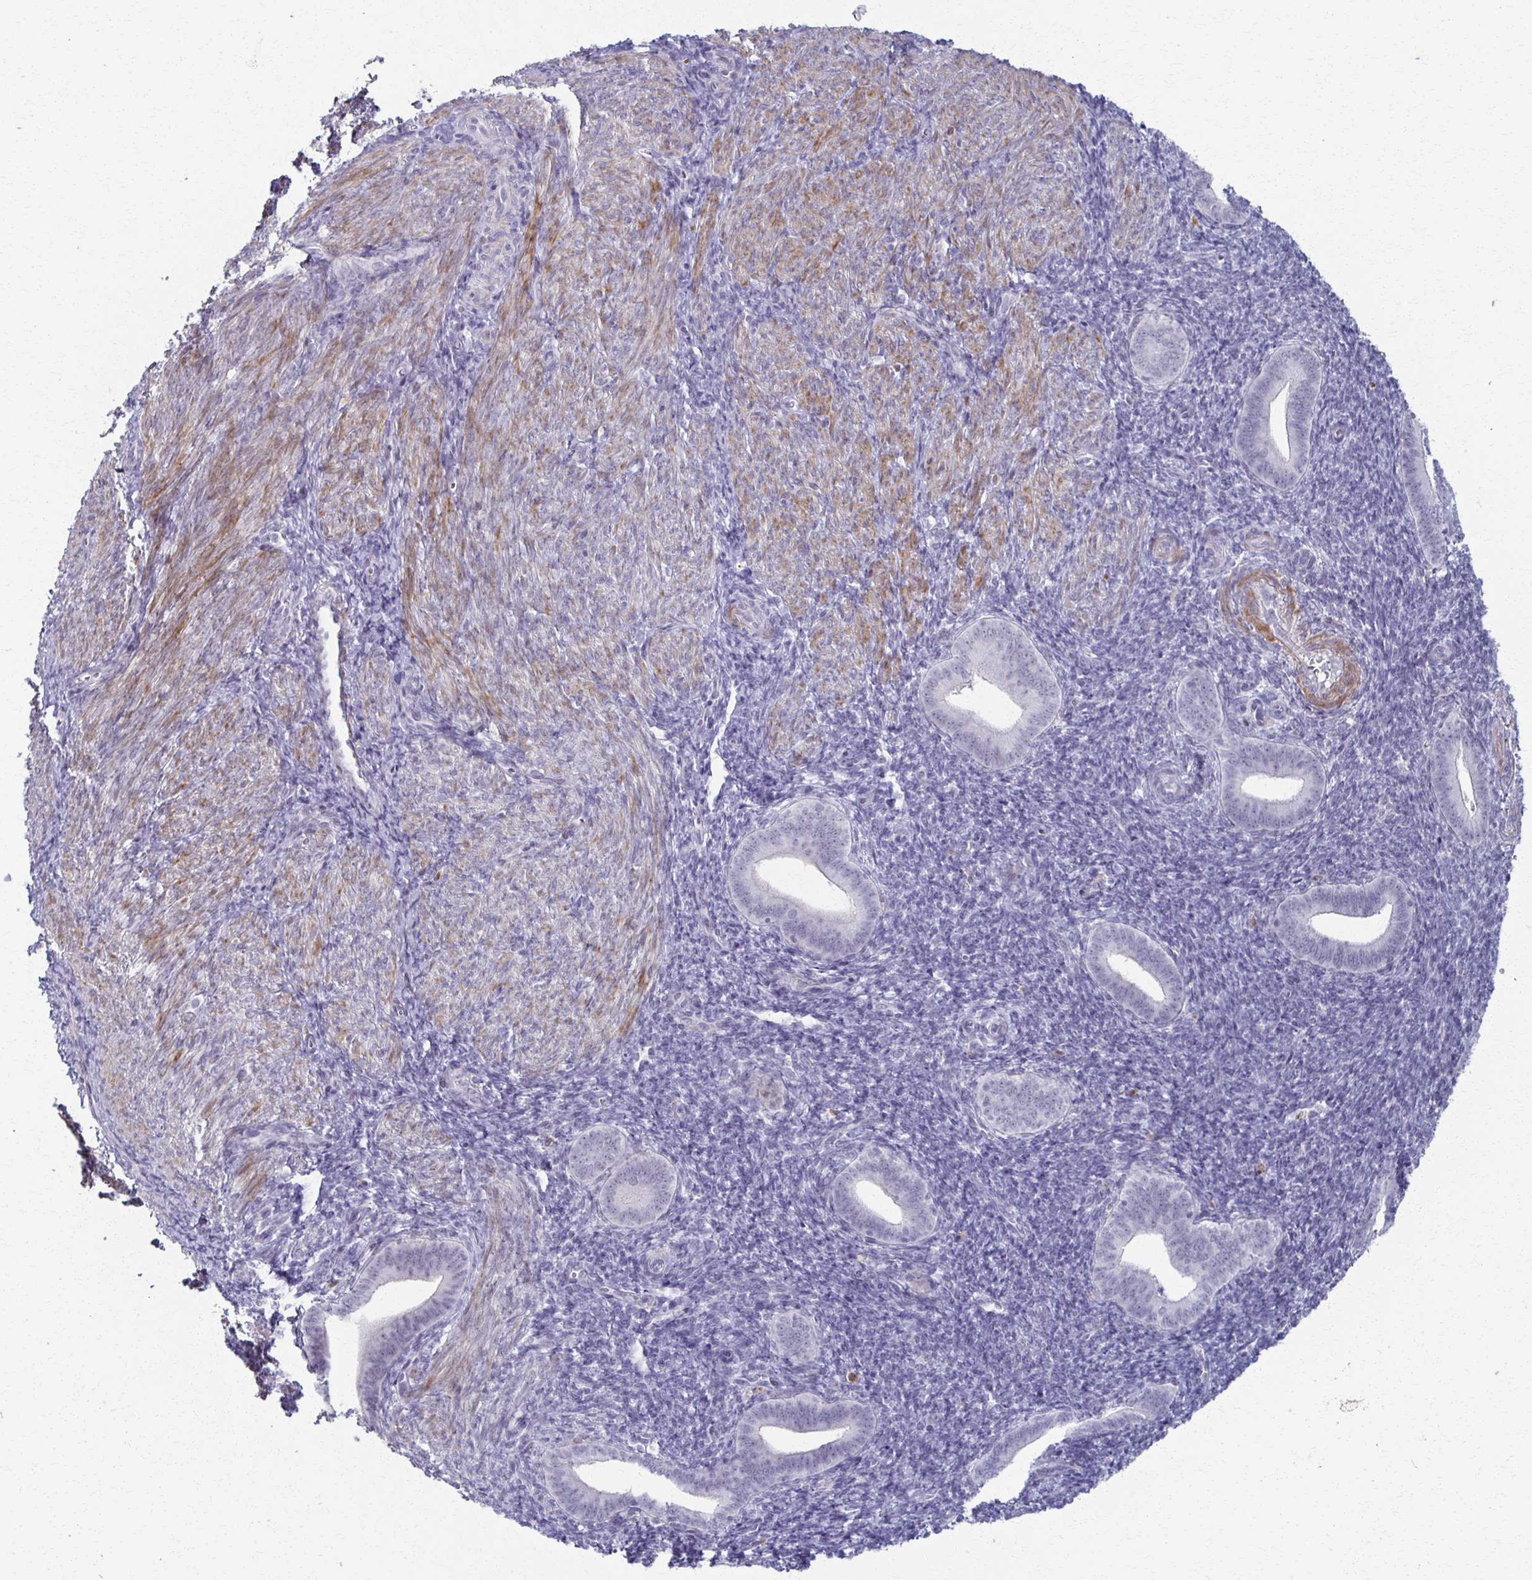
{"staining": {"intensity": "negative", "quantity": "none", "location": "none"}, "tissue": "endometrium", "cell_type": "Cells in endometrial stroma", "image_type": "normal", "snomed": [{"axis": "morphology", "description": "Normal tissue, NOS"}, {"axis": "topography", "description": "Endometrium"}], "caption": "This is an immunohistochemistry (IHC) photomicrograph of benign human endometrium. There is no positivity in cells in endometrial stroma.", "gene": "FOXO4", "patient": {"sex": "female", "age": 25}}